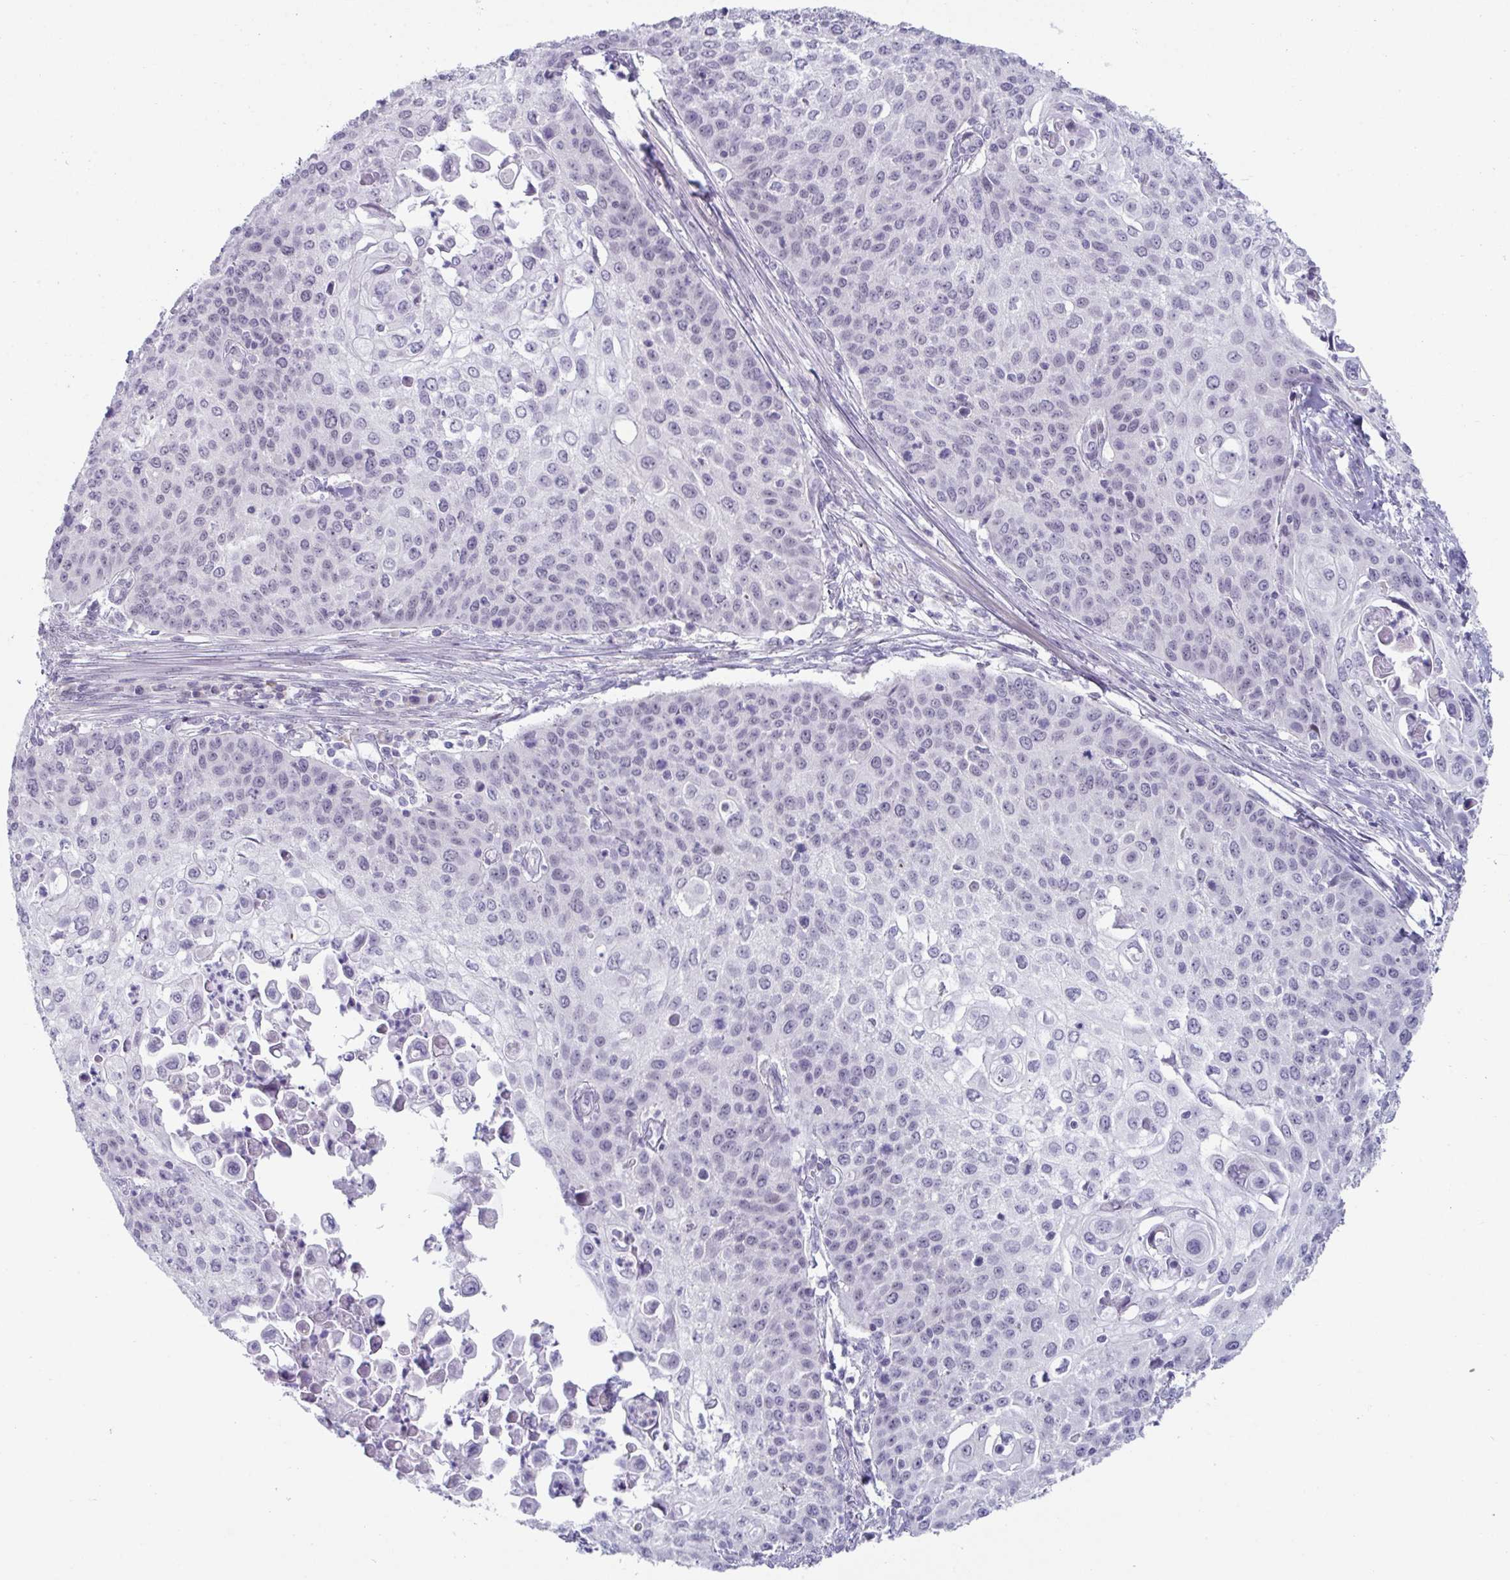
{"staining": {"intensity": "negative", "quantity": "none", "location": "none"}, "tissue": "cervical cancer", "cell_type": "Tumor cells", "image_type": "cancer", "snomed": [{"axis": "morphology", "description": "Squamous cell carcinoma, NOS"}, {"axis": "topography", "description": "Cervix"}], "caption": "Immunohistochemistry histopathology image of cervical cancer stained for a protein (brown), which displays no staining in tumor cells.", "gene": "VSIG10L", "patient": {"sex": "female", "age": 65}}